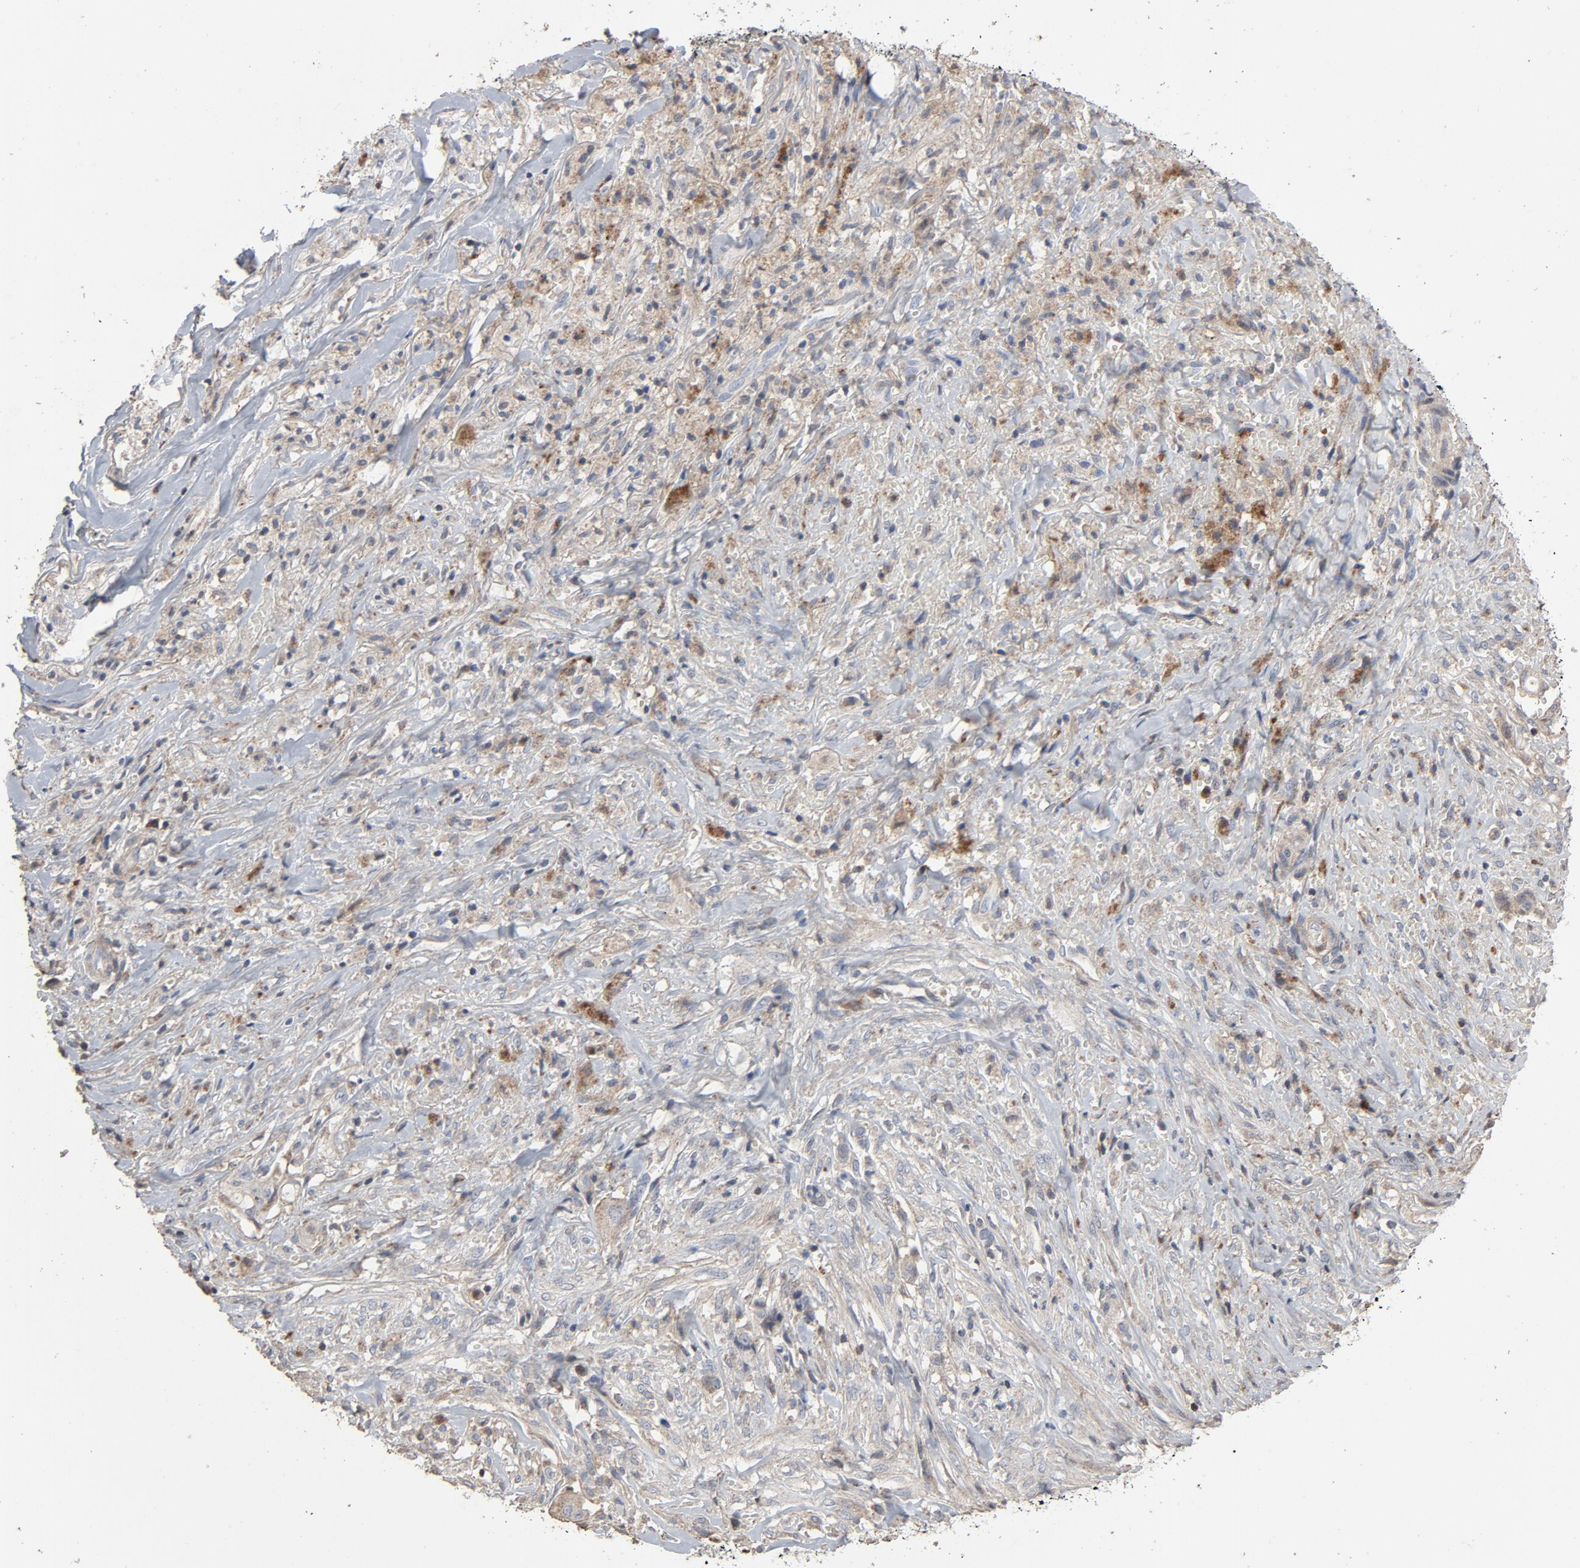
{"staining": {"intensity": "weak", "quantity": ">75%", "location": "cytoplasmic/membranous"}, "tissue": "liver cancer", "cell_type": "Tumor cells", "image_type": "cancer", "snomed": [{"axis": "morphology", "description": "Cholangiocarcinoma"}, {"axis": "topography", "description": "Liver"}], "caption": "Human cholangiocarcinoma (liver) stained with a protein marker reveals weak staining in tumor cells.", "gene": "CDK6", "patient": {"sex": "female", "age": 70}}